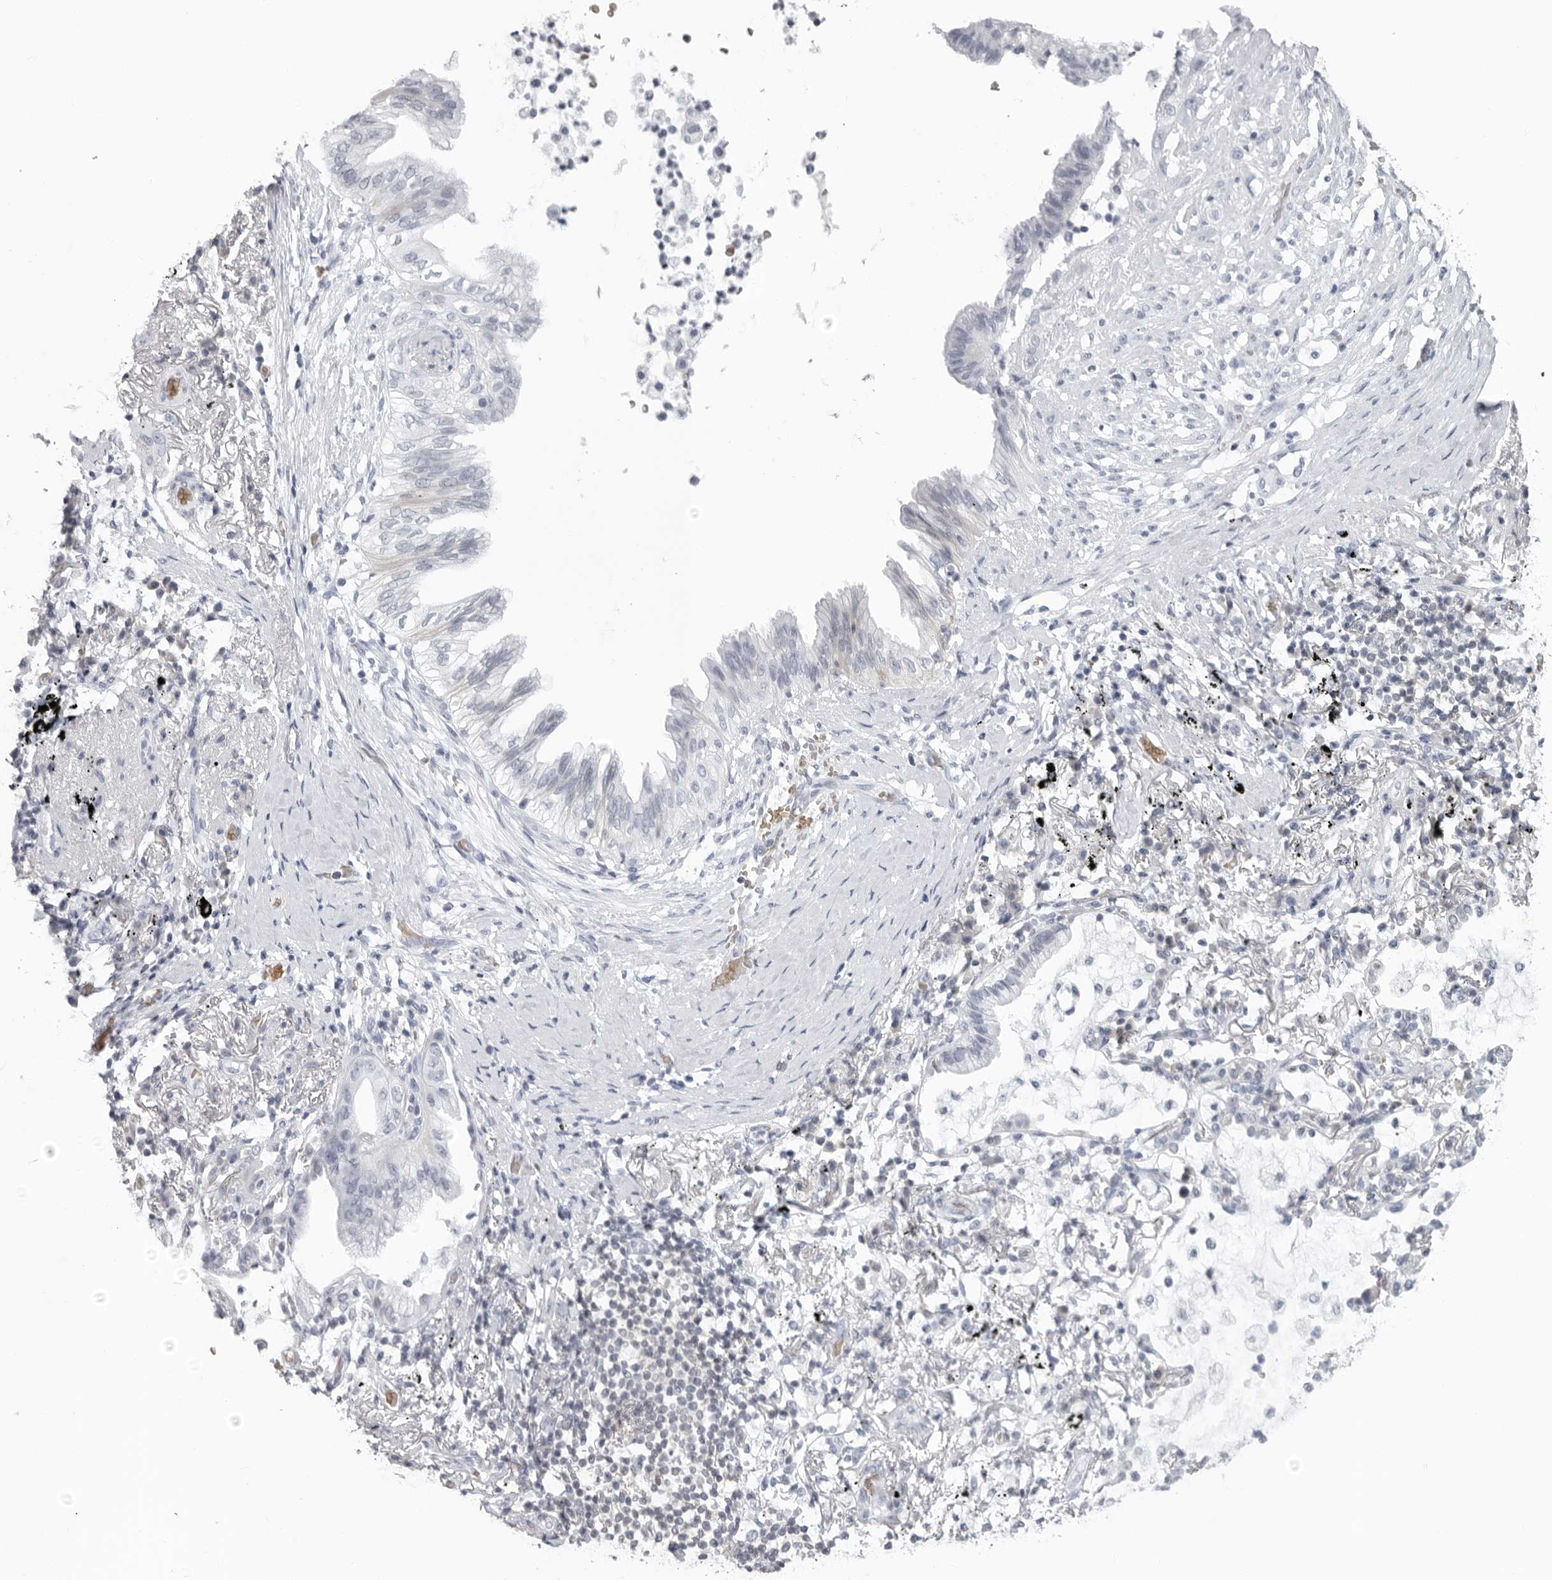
{"staining": {"intensity": "negative", "quantity": "none", "location": "none"}, "tissue": "lung cancer", "cell_type": "Tumor cells", "image_type": "cancer", "snomed": [{"axis": "morphology", "description": "Adenocarcinoma, NOS"}, {"axis": "topography", "description": "Lung"}], "caption": "A histopathology image of lung adenocarcinoma stained for a protein reveals no brown staining in tumor cells.", "gene": "EPB41", "patient": {"sex": "female", "age": 70}}